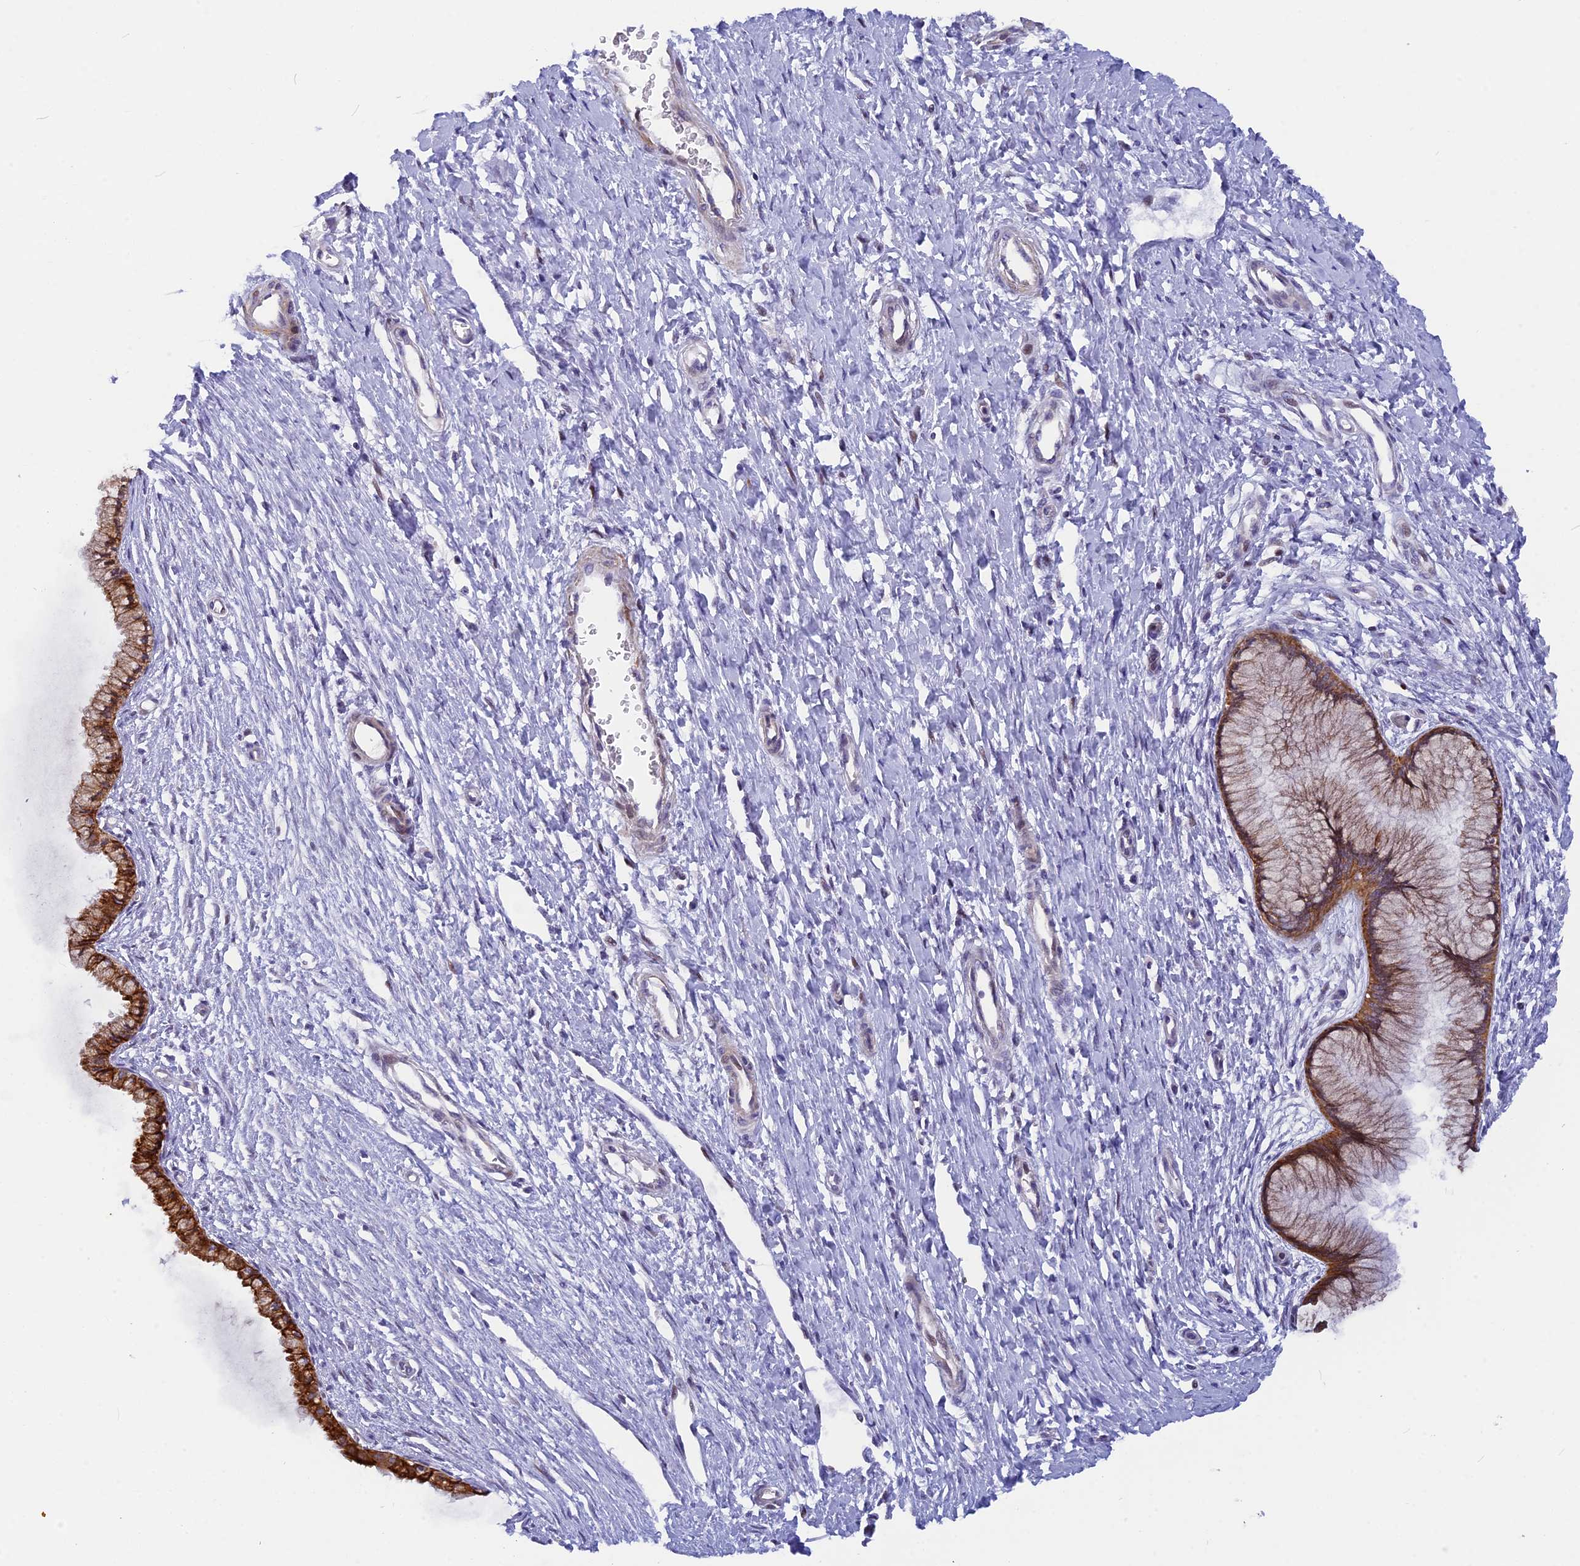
{"staining": {"intensity": "strong", "quantity": ">75%", "location": "cytoplasmic/membranous,nuclear"}, "tissue": "cervix", "cell_type": "Glandular cells", "image_type": "normal", "snomed": [{"axis": "morphology", "description": "Normal tissue, NOS"}, {"axis": "topography", "description": "Cervix"}], "caption": "IHC image of normal human cervix stained for a protein (brown), which demonstrates high levels of strong cytoplasmic/membranous,nuclear expression in approximately >75% of glandular cells.", "gene": "ANKRD34B", "patient": {"sex": "female", "age": 55}}